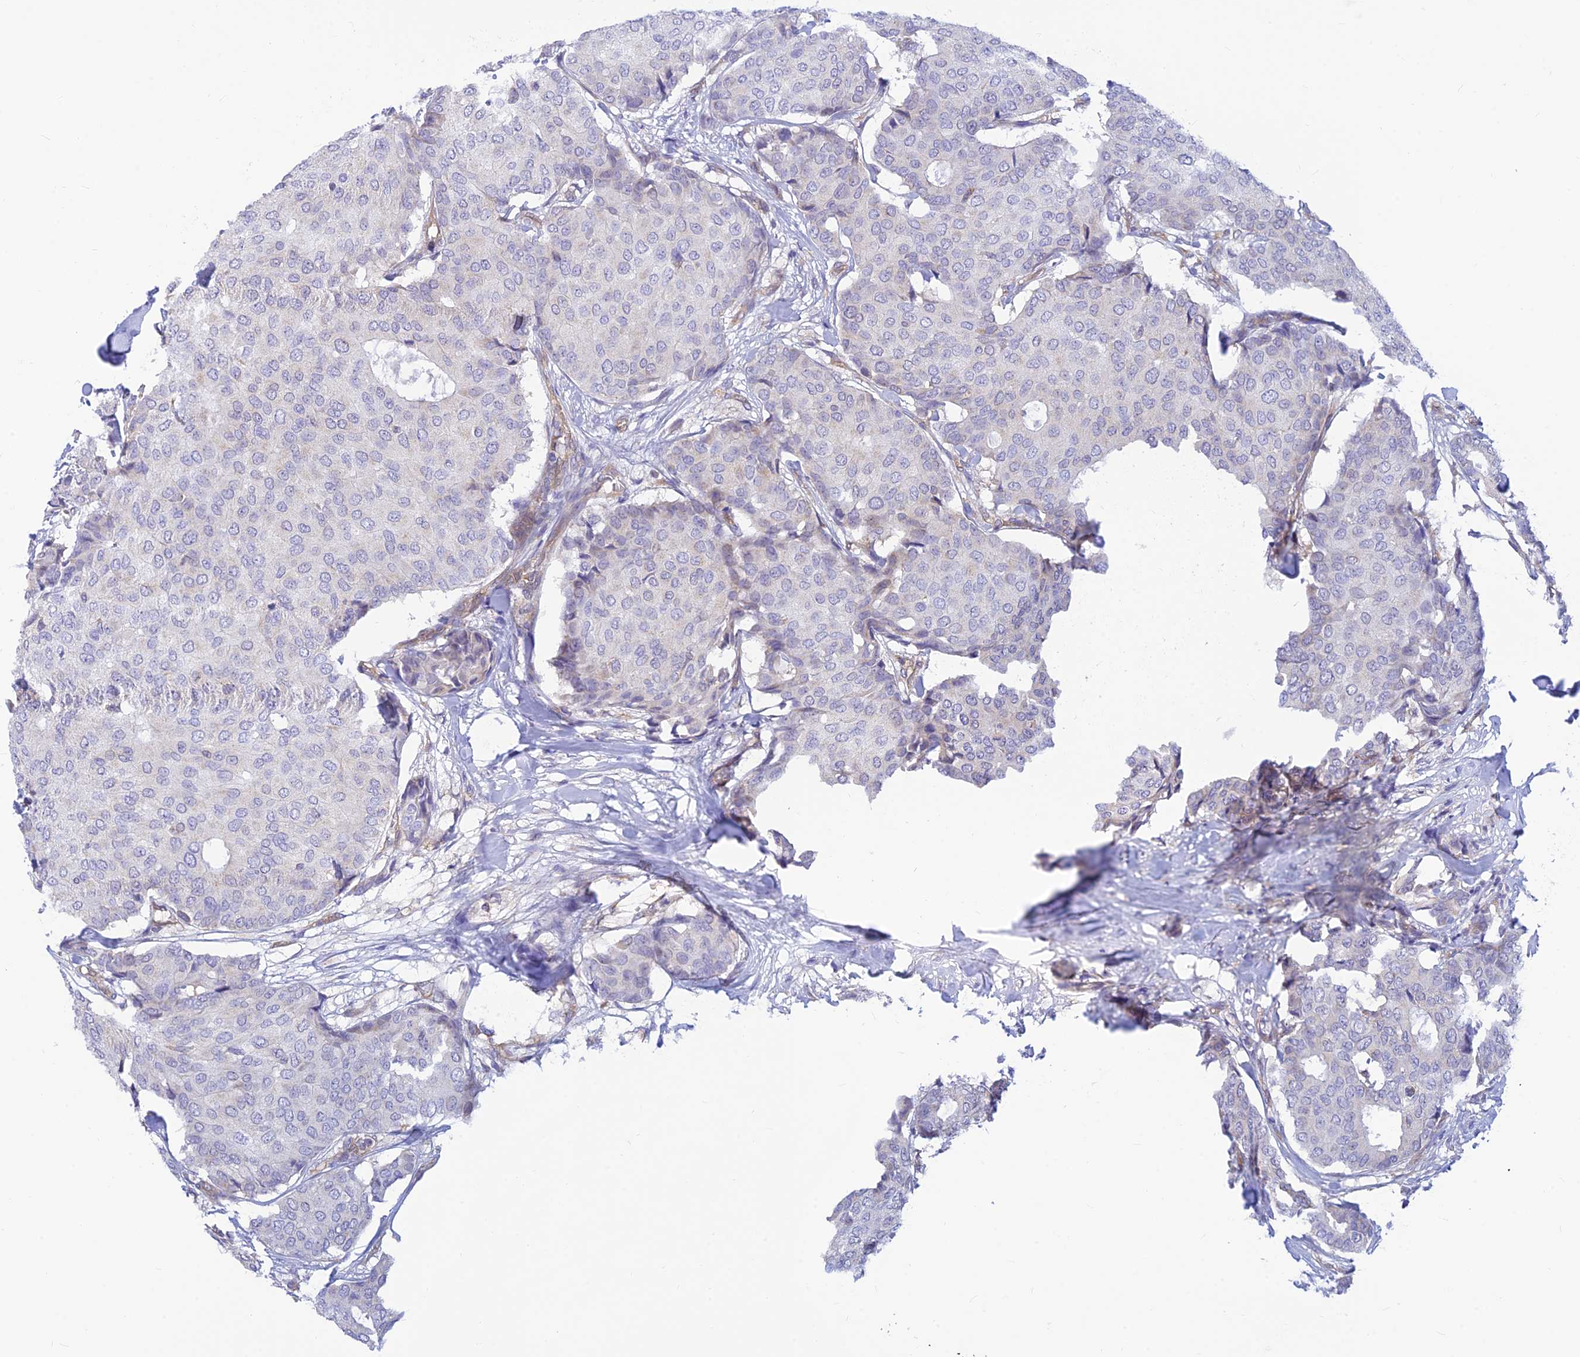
{"staining": {"intensity": "negative", "quantity": "none", "location": "none"}, "tissue": "breast cancer", "cell_type": "Tumor cells", "image_type": "cancer", "snomed": [{"axis": "morphology", "description": "Duct carcinoma"}, {"axis": "topography", "description": "Breast"}], "caption": "Immunohistochemistry (IHC) photomicrograph of neoplastic tissue: human intraductal carcinoma (breast) stained with DAB (3,3'-diaminobenzidine) reveals no significant protein staining in tumor cells.", "gene": "LYSMD2", "patient": {"sex": "female", "age": 75}}